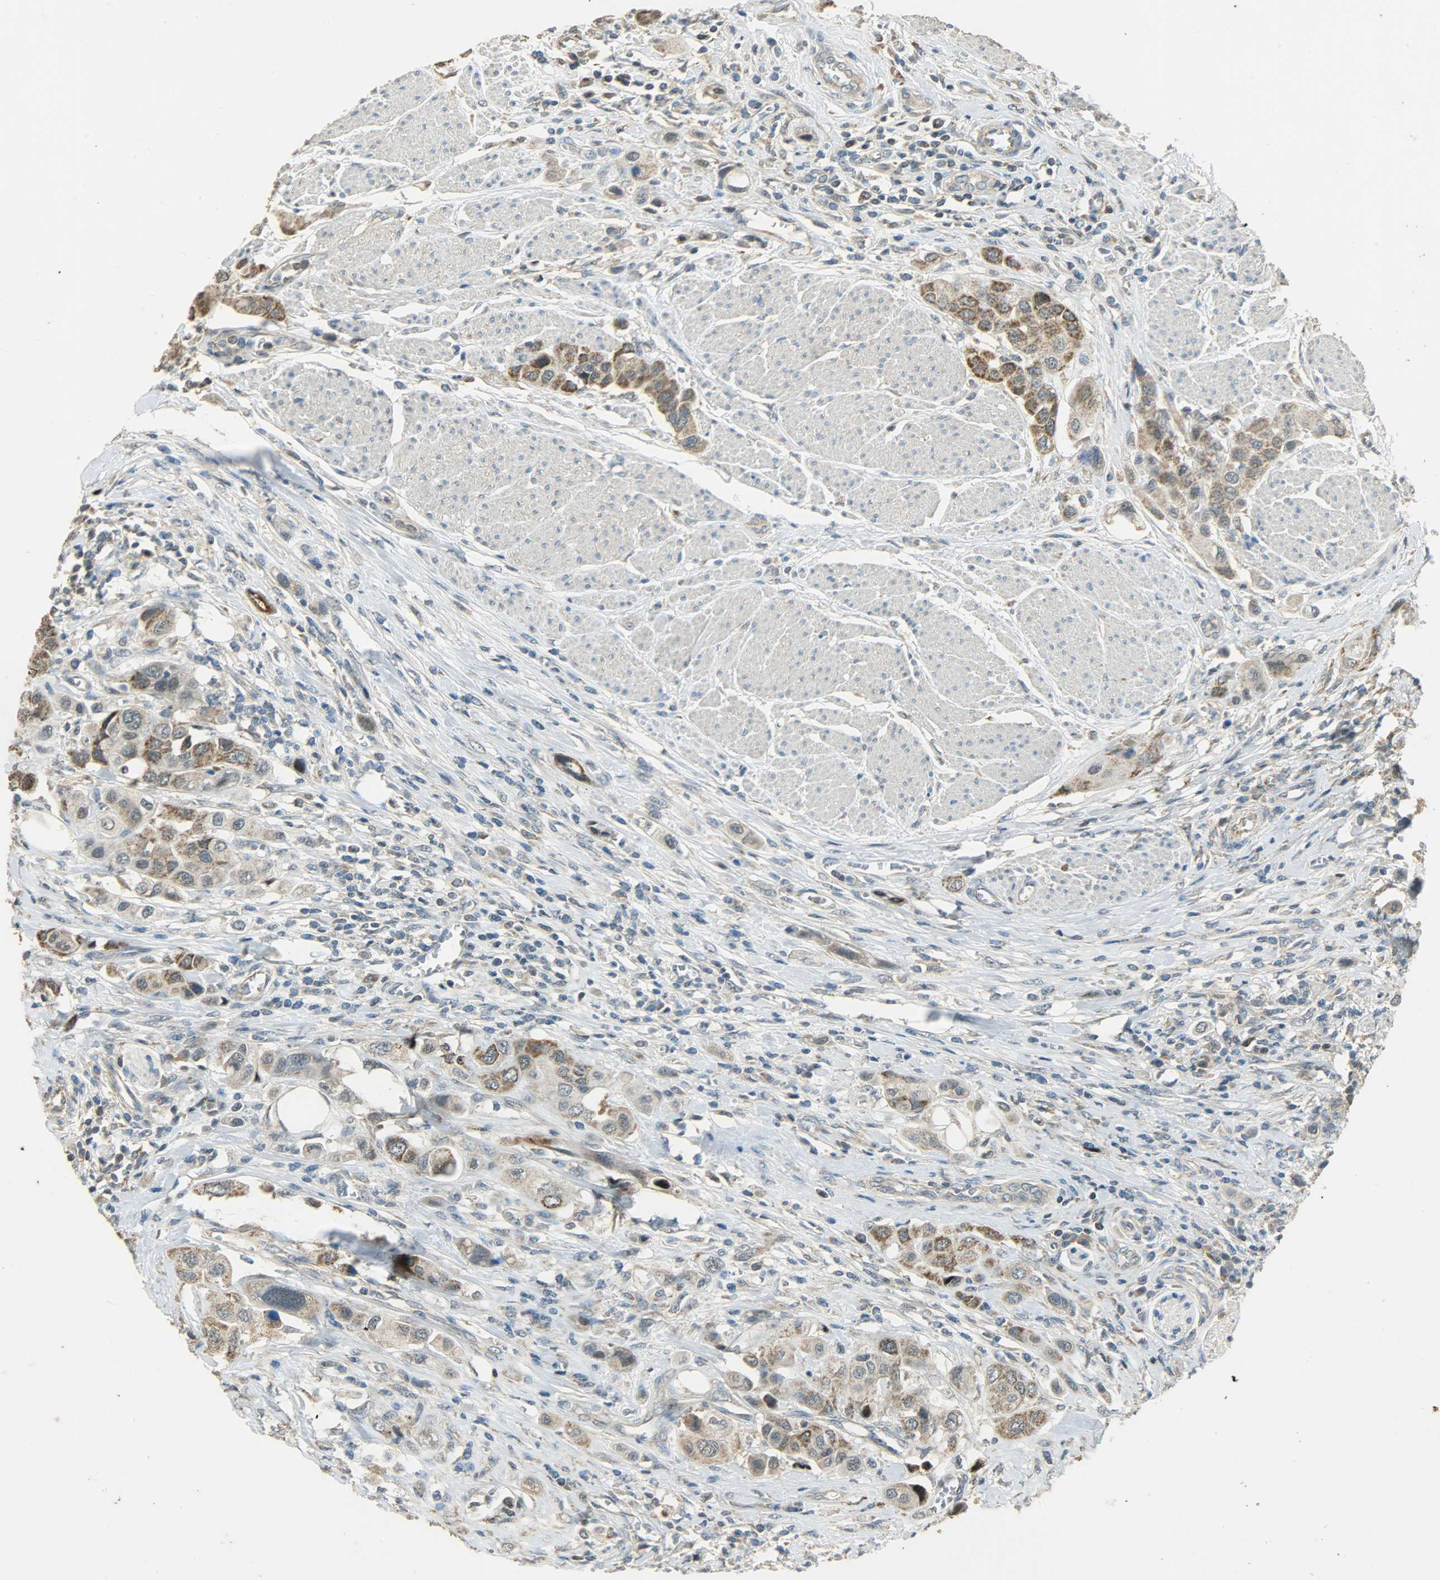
{"staining": {"intensity": "moderate", "quantity": ">75%", "location": "cytoplasmic/membranous"}, "tissue": "urothelial cancer", "cell_type": "Tumor cells", "image_type": "cancer", "snomed": [{"axis": "morphology", "description": "Urothelial carcinoma, High grade"}, {"axis": "topography", "description": "Urinary bladder"}], "caption": "Brown immunohistochemical staining in urothelial cancer displays moderate cytoplasmic/membranous positivity in approximately >75% of tumor cells.", "gene": "HDHD5", "patient": {"sex": "male", "age": 50}}